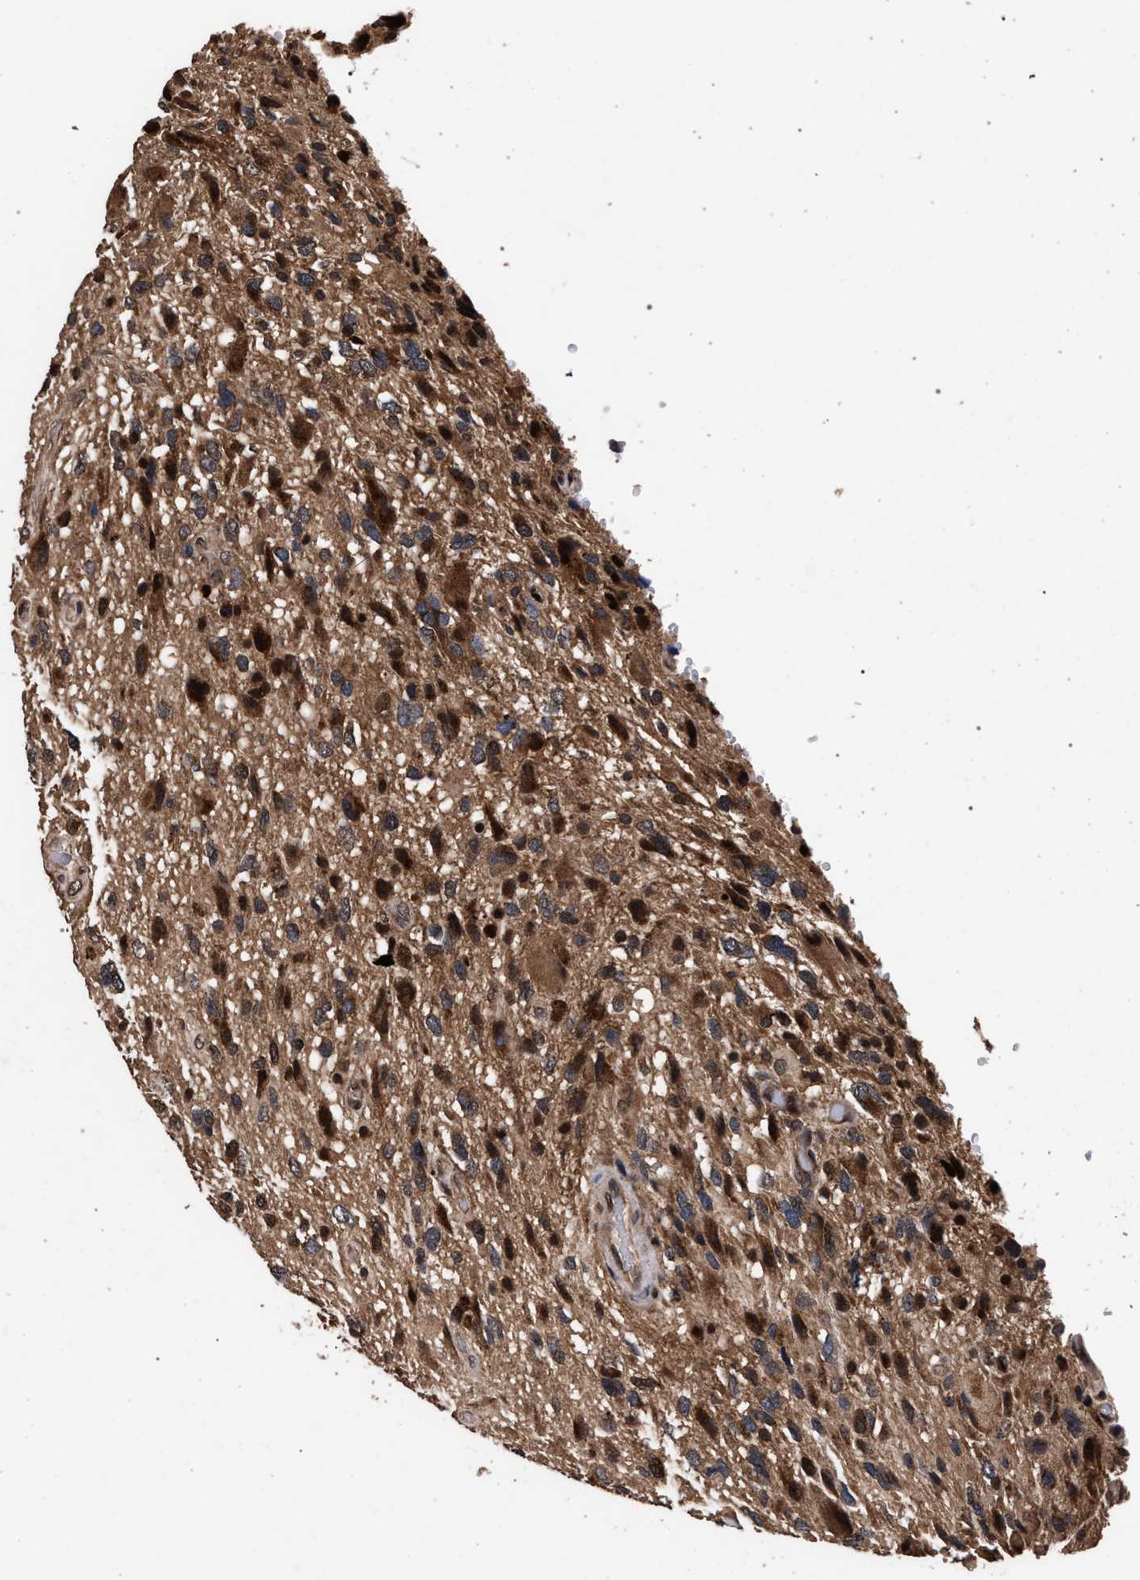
{"staining": {"intensity": "strong", "quantity": ">75%", "location": "cytoplasmic/membranous,nuclear"}, "tissue": "glioma", "cell_type": "Tumor cells", "image_type": "cancer", "snomed": [{"axis": "morphology", "description": "Glioma, malignant, High grade"}, {"axis": "topography", "description": "Brain"}], "caption": "There is high levels of strong cytoplasmic/membranous and nuclear expression in tumor cells of malignant high-grade glioma, as demonstrated by immunohistochemical staining (brown color).", "gene": "ACOX1", "patient": {"sex": "male", "age": 33}}